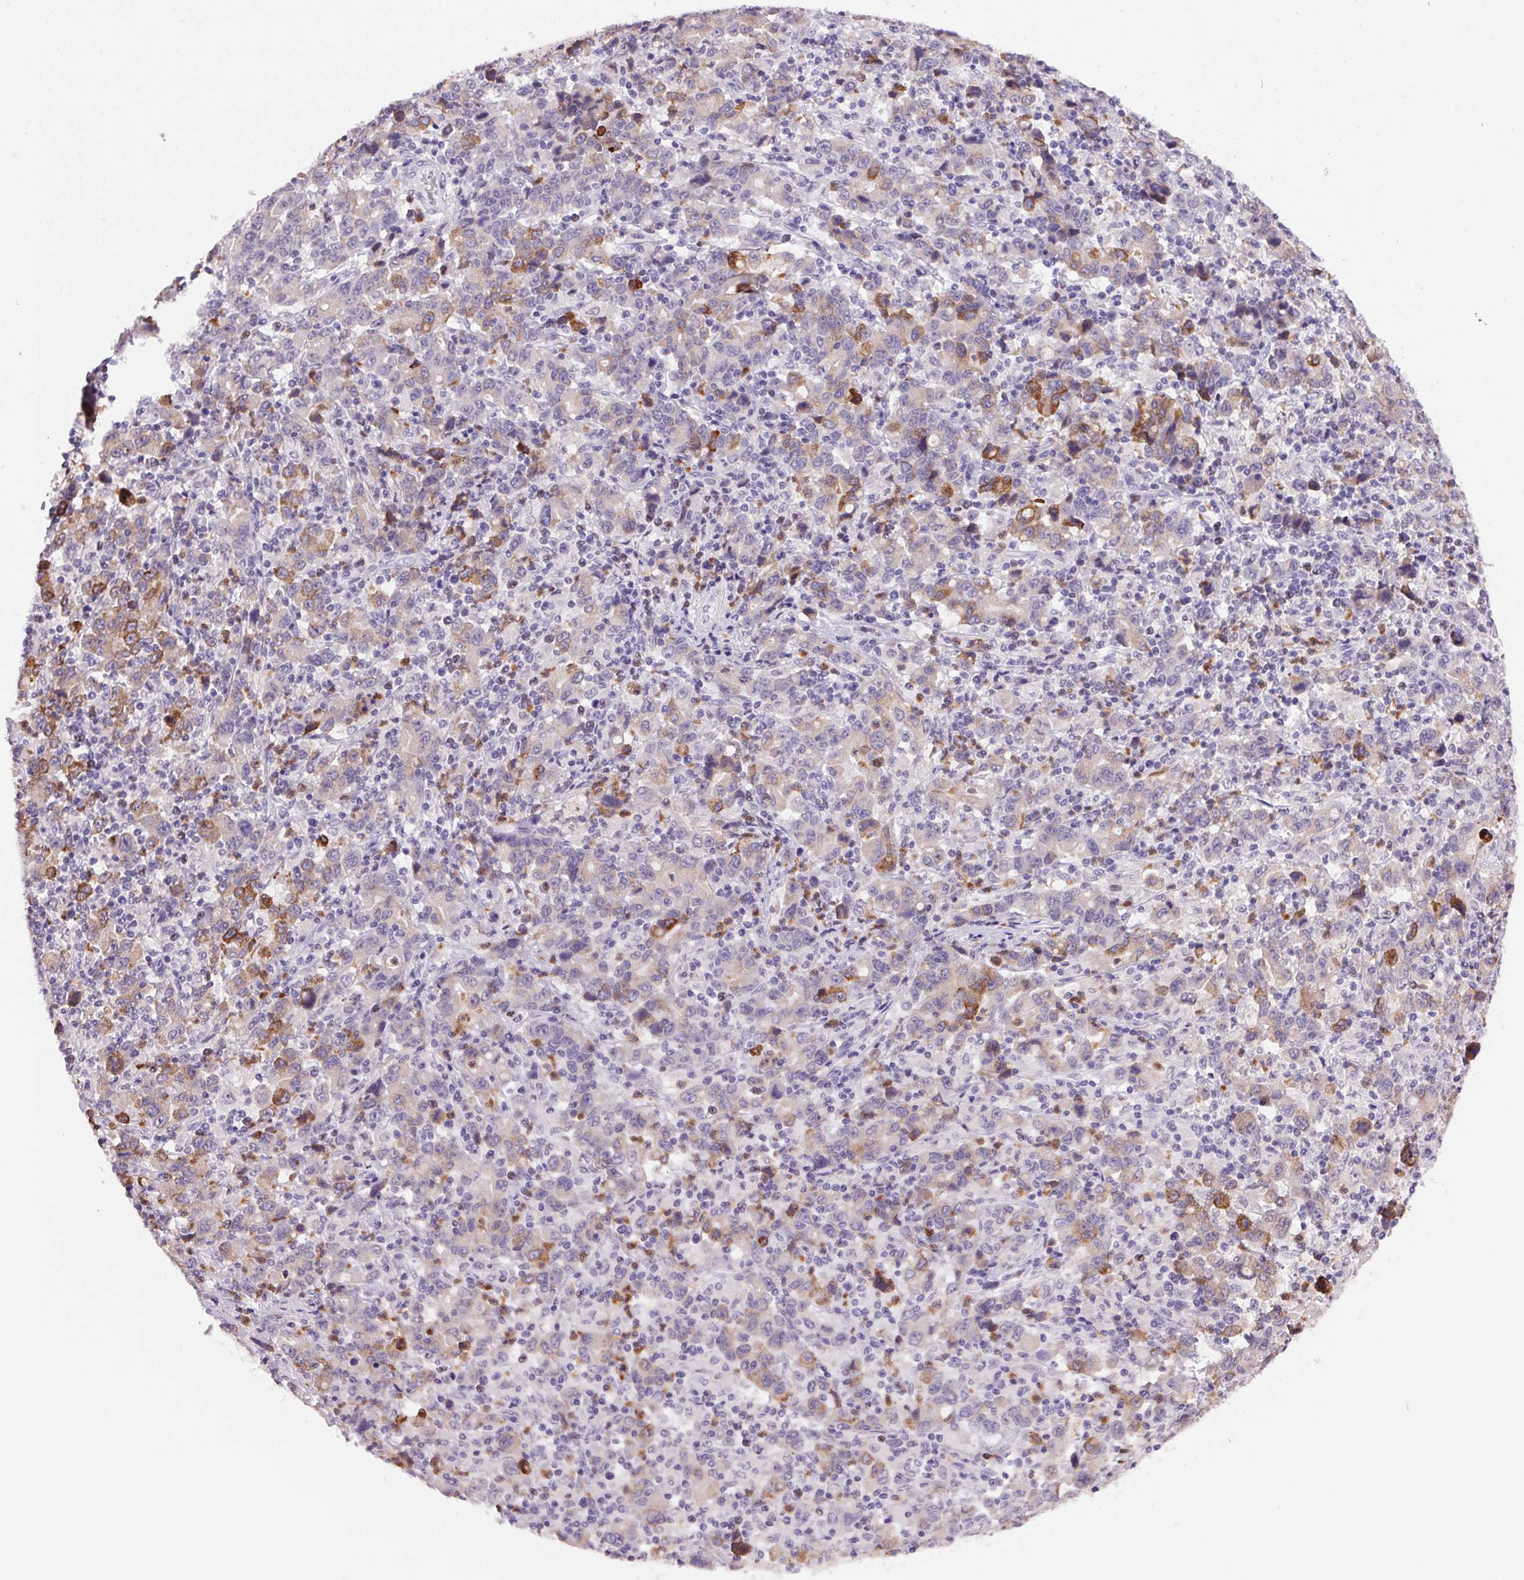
{"staining": {"intensity": "moderate", "quantity": "<25%", "location": "cytoplasmic/membranous"}, "tissue": "stomach cancer", "cell_type": "Tumor cells", "image_type": "cancer", "snomed": [{"axis": "morphology", "description": "Adenocarcinoma, NOS"}, {"axis": "topography", "description": "Stomach, upper"}], "caption": "Human stomach adenocarcinoma stained with a protein marker shows moderate staining in tumor cells.", "gene": "TRDN", "patient": {"sex": "male", "age": 69}}